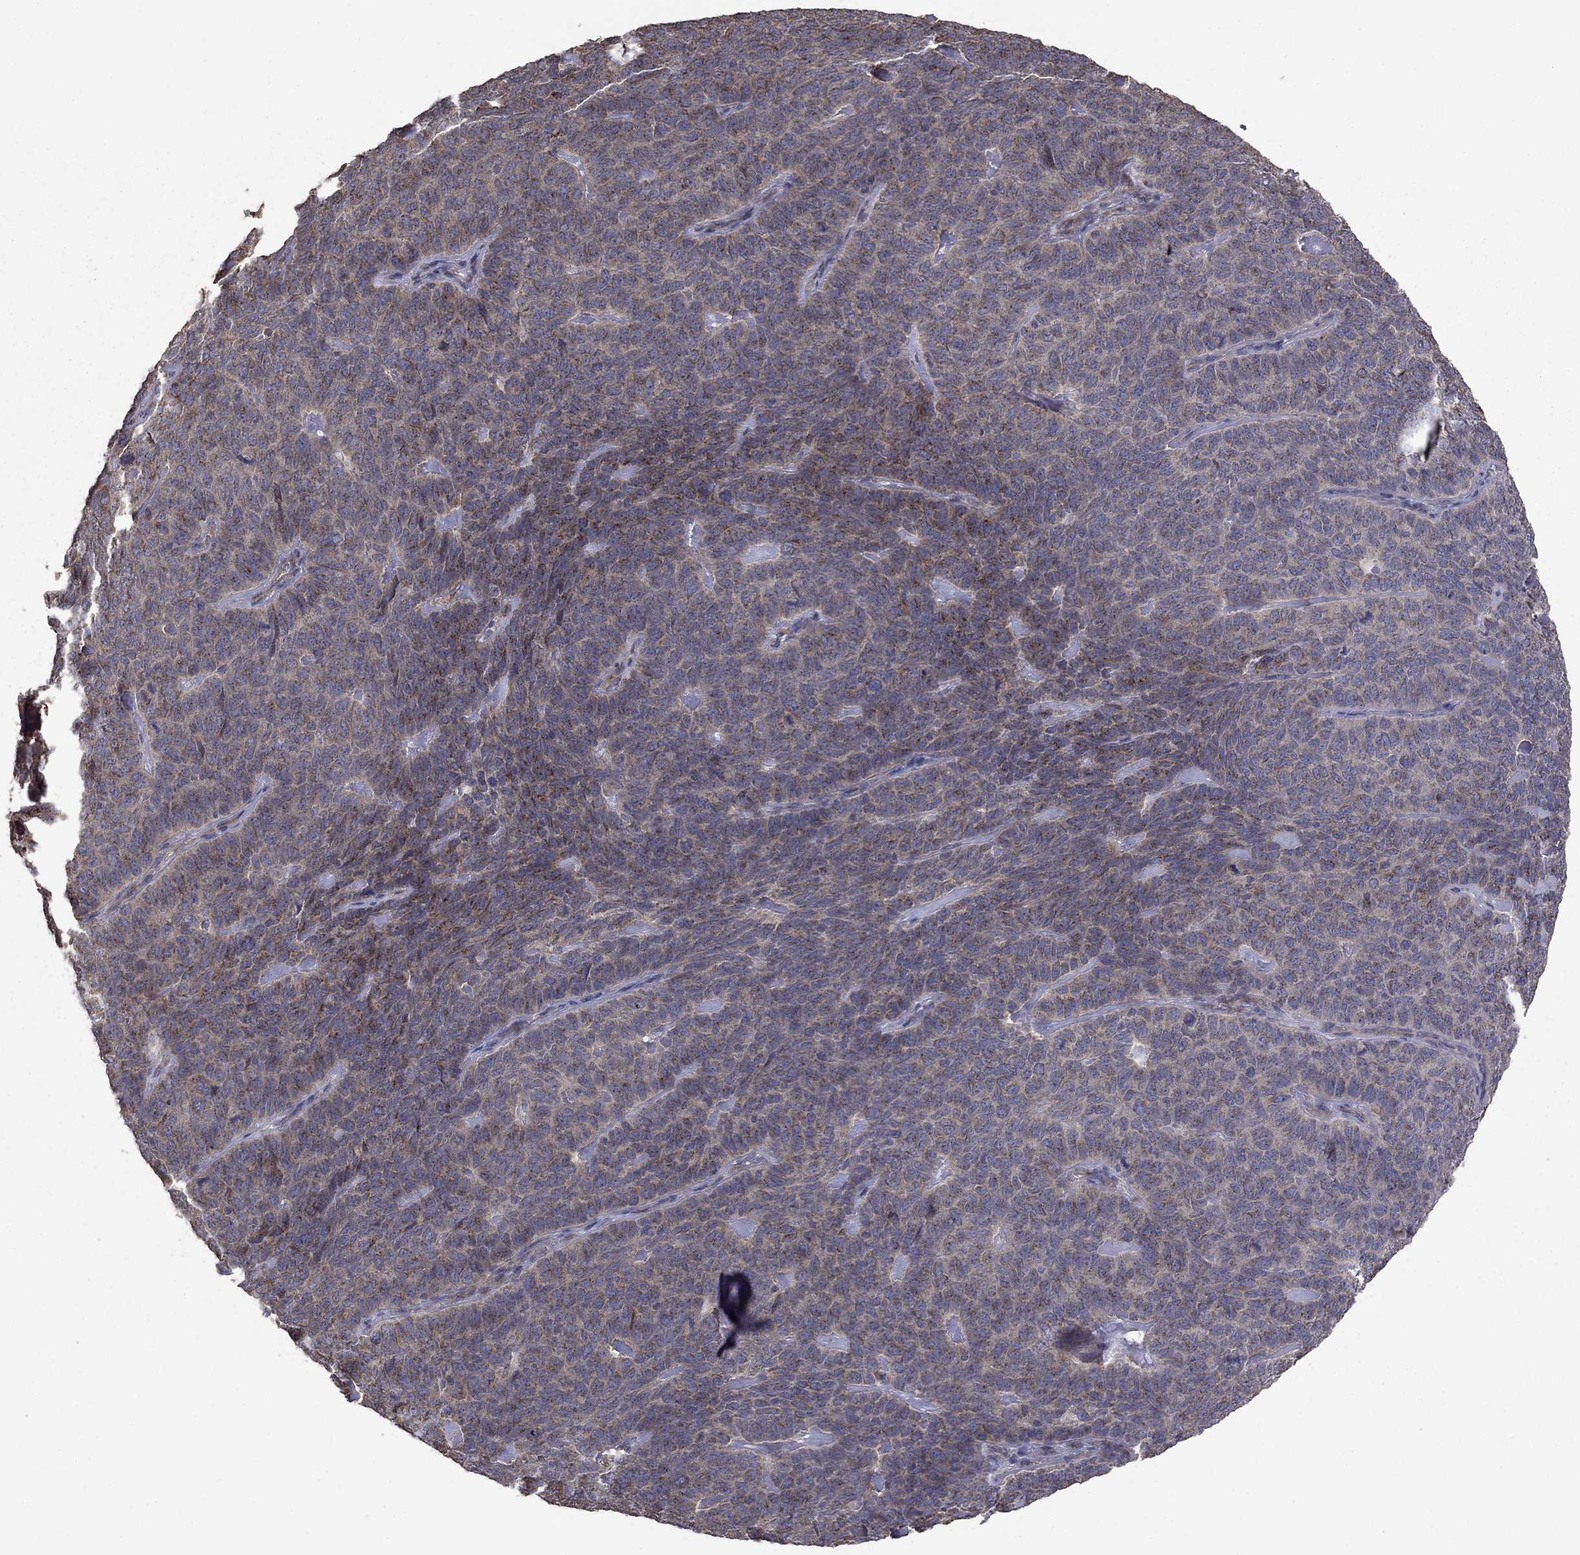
{"staining": {"intensity": "weak", "quantity": "25%-75%", "location": "cytoplasmic/membranous"}, "tissue": "skin cancer", "cell_type": "Tumor cells", "image_type": "cancer", "snomed": [{"axis": "morphology", "description": "Squamous cell carcinoma, NOS"}, {"axis": "topography", "description": "Skin"}, {"axis": "topography", "description": "Anal"}], "caption": "The micrograph demonstrates staining of squamous cell carcinoma (skin), revealing weak cytoplasmic/membranous protein staining (brown color) within tumor cells. (DAB (3,3'-diaminobenzidine) IHC with brightfield microscopy, high magnification).", "gene": "FLT4", "patient": {"sex": "female", "age": 51}}